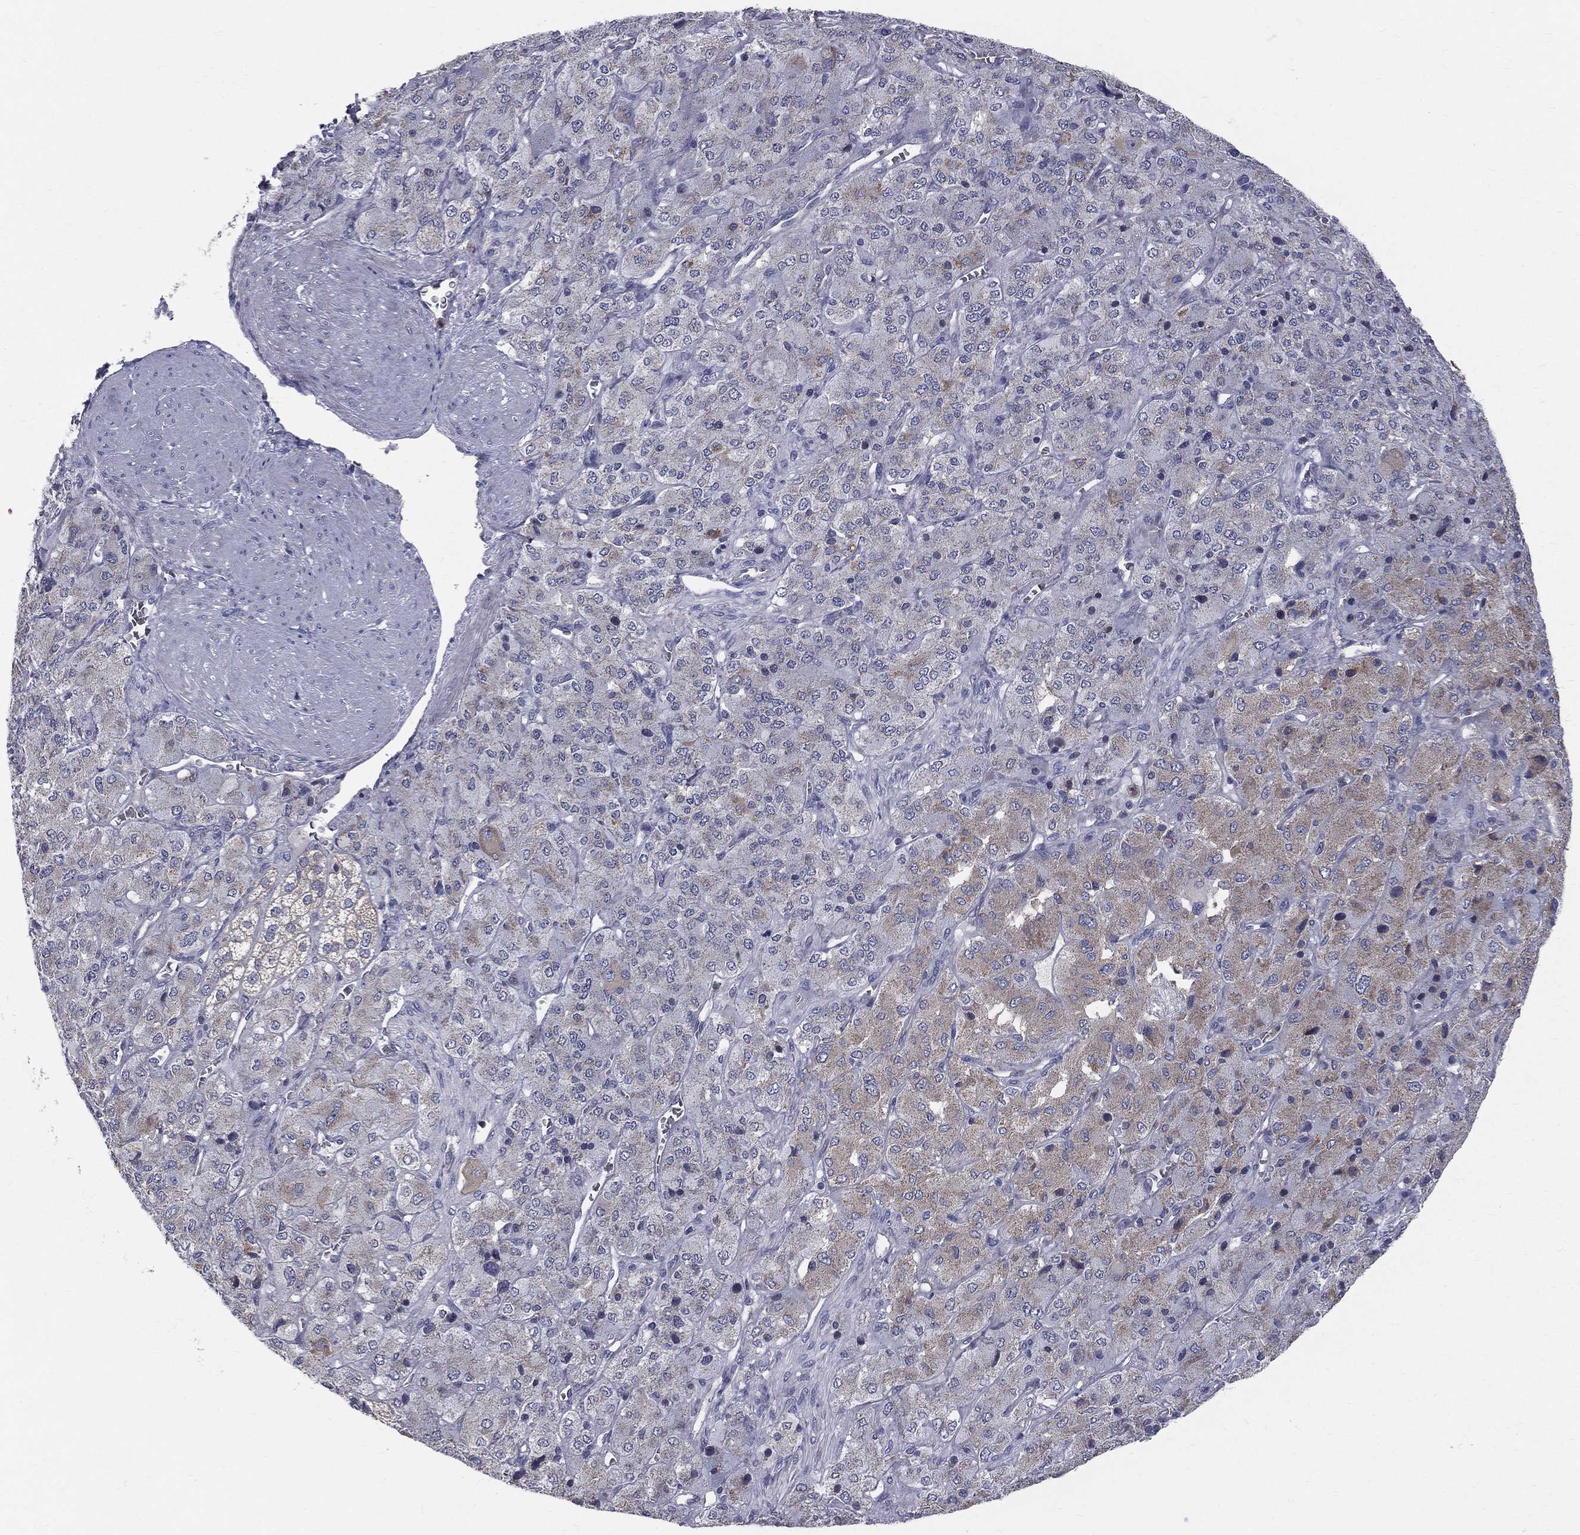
{"staining": {"intensity": "strong", "quantity": "<25%", "location": "cytoplasmic/membranous"}, "tissue": "adrenal gland", "cell_type": "Glandular cells", "image_type": "normal", "snomed": [{"axis": "morphology", "description": "Normal tissue, NOS"}, {"axis": "topography", "description": "Adrenal gland"}], "caption": "Protein staining exhibits strong cytoplasmic/membranous positivity in about <25% of glandular cells in normal adrenal gland.", "gene": "POMZP3", "patient": {"sex": "female", "age": 60}}